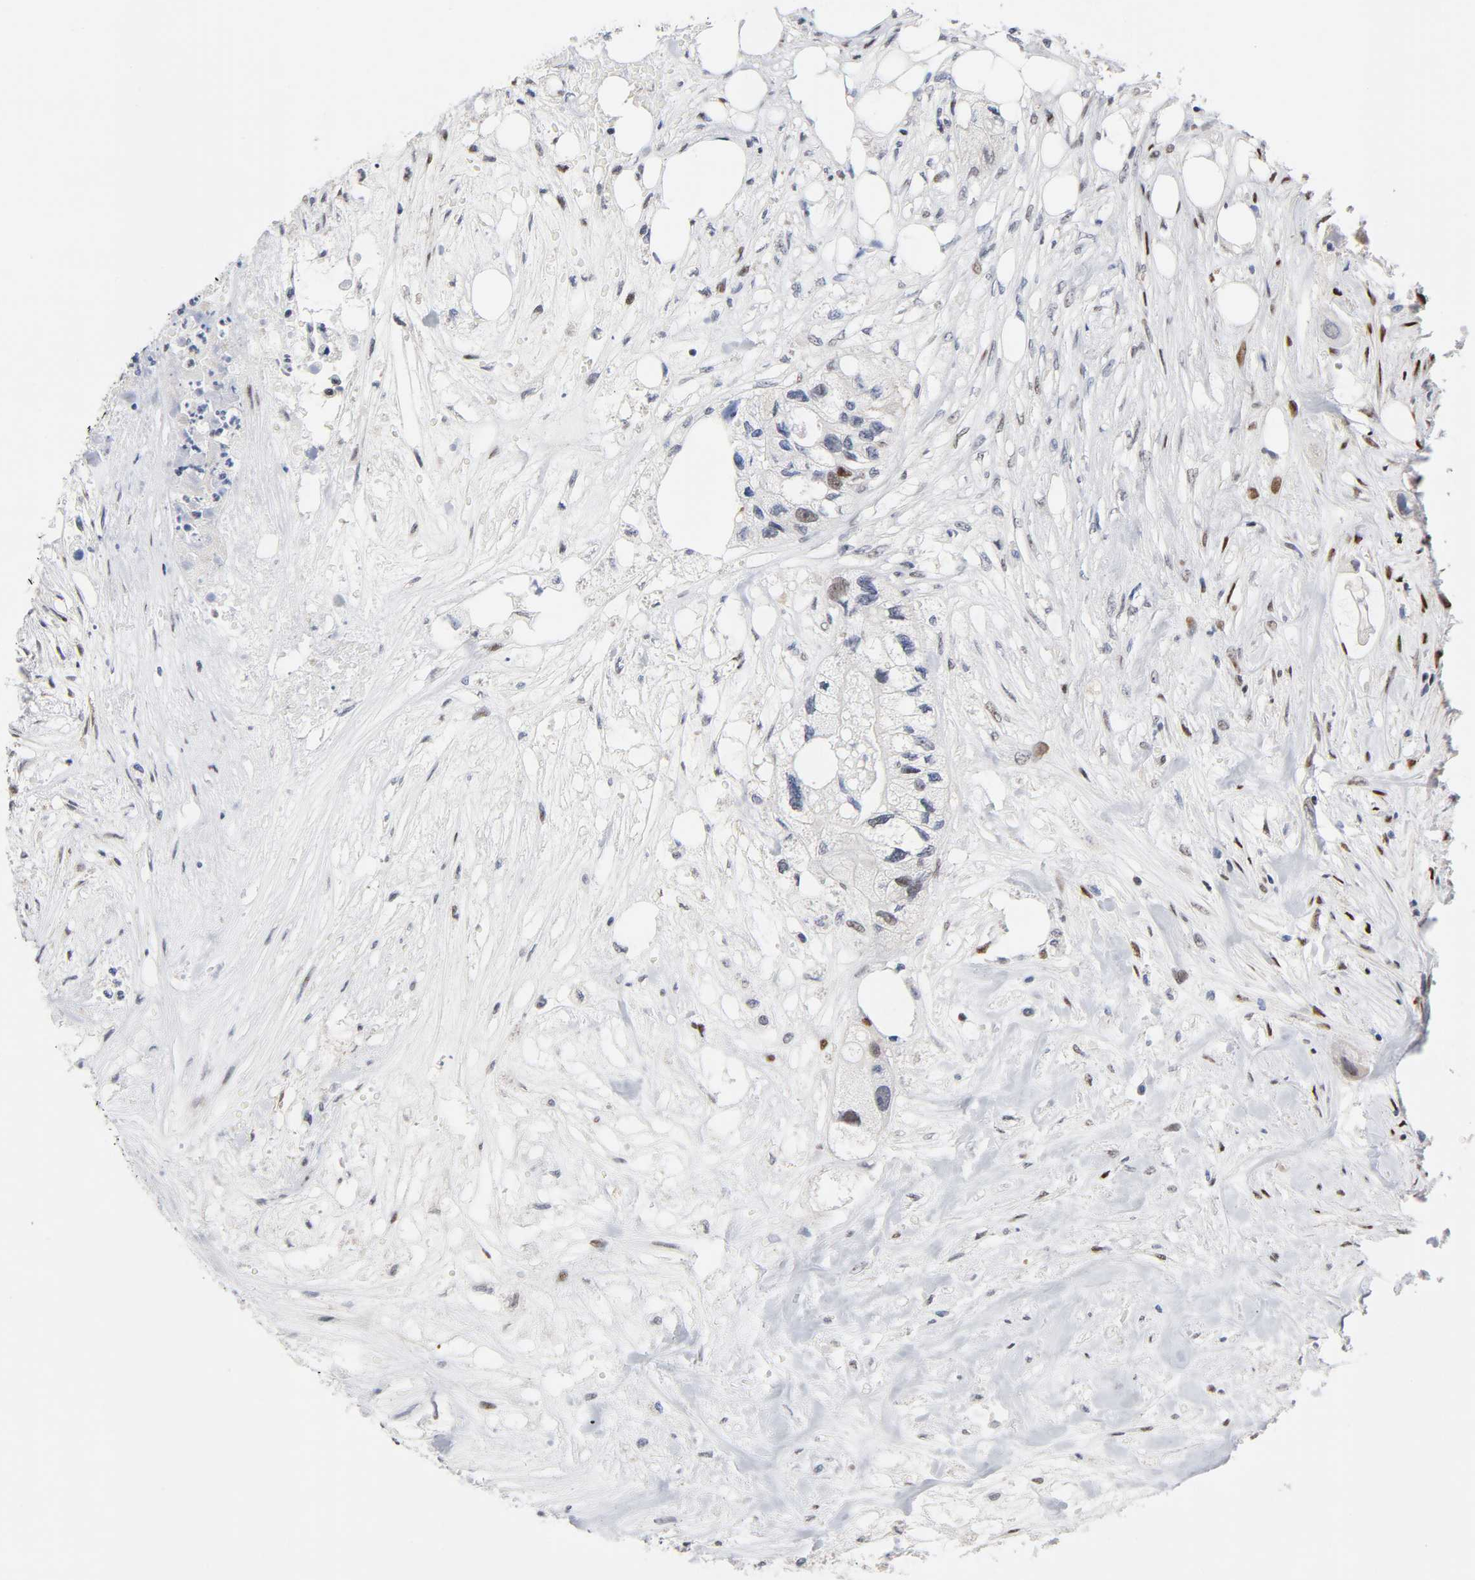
{"staining": {"intensity": "weak", "quantity": "25%-75%", "location": "nuclear"}, "tissue": "colorectal cancer", "cell_type": "Tumor cells", "image_type": "cancer", "snomed": [{"axis": "morphology", "description": "Adenocarcinoma, NOS"}, {"axis": "topography", "description": "Colon"}], "caption": "This image displays immunohistochemistry (IHC) staining of human adenocarcinoma (colorectal), with low weak nuclear positivity in approximately 25%-75% of tumor cells.", "gene": "STK38", "patient": {"sex": "female", "age": 57}}